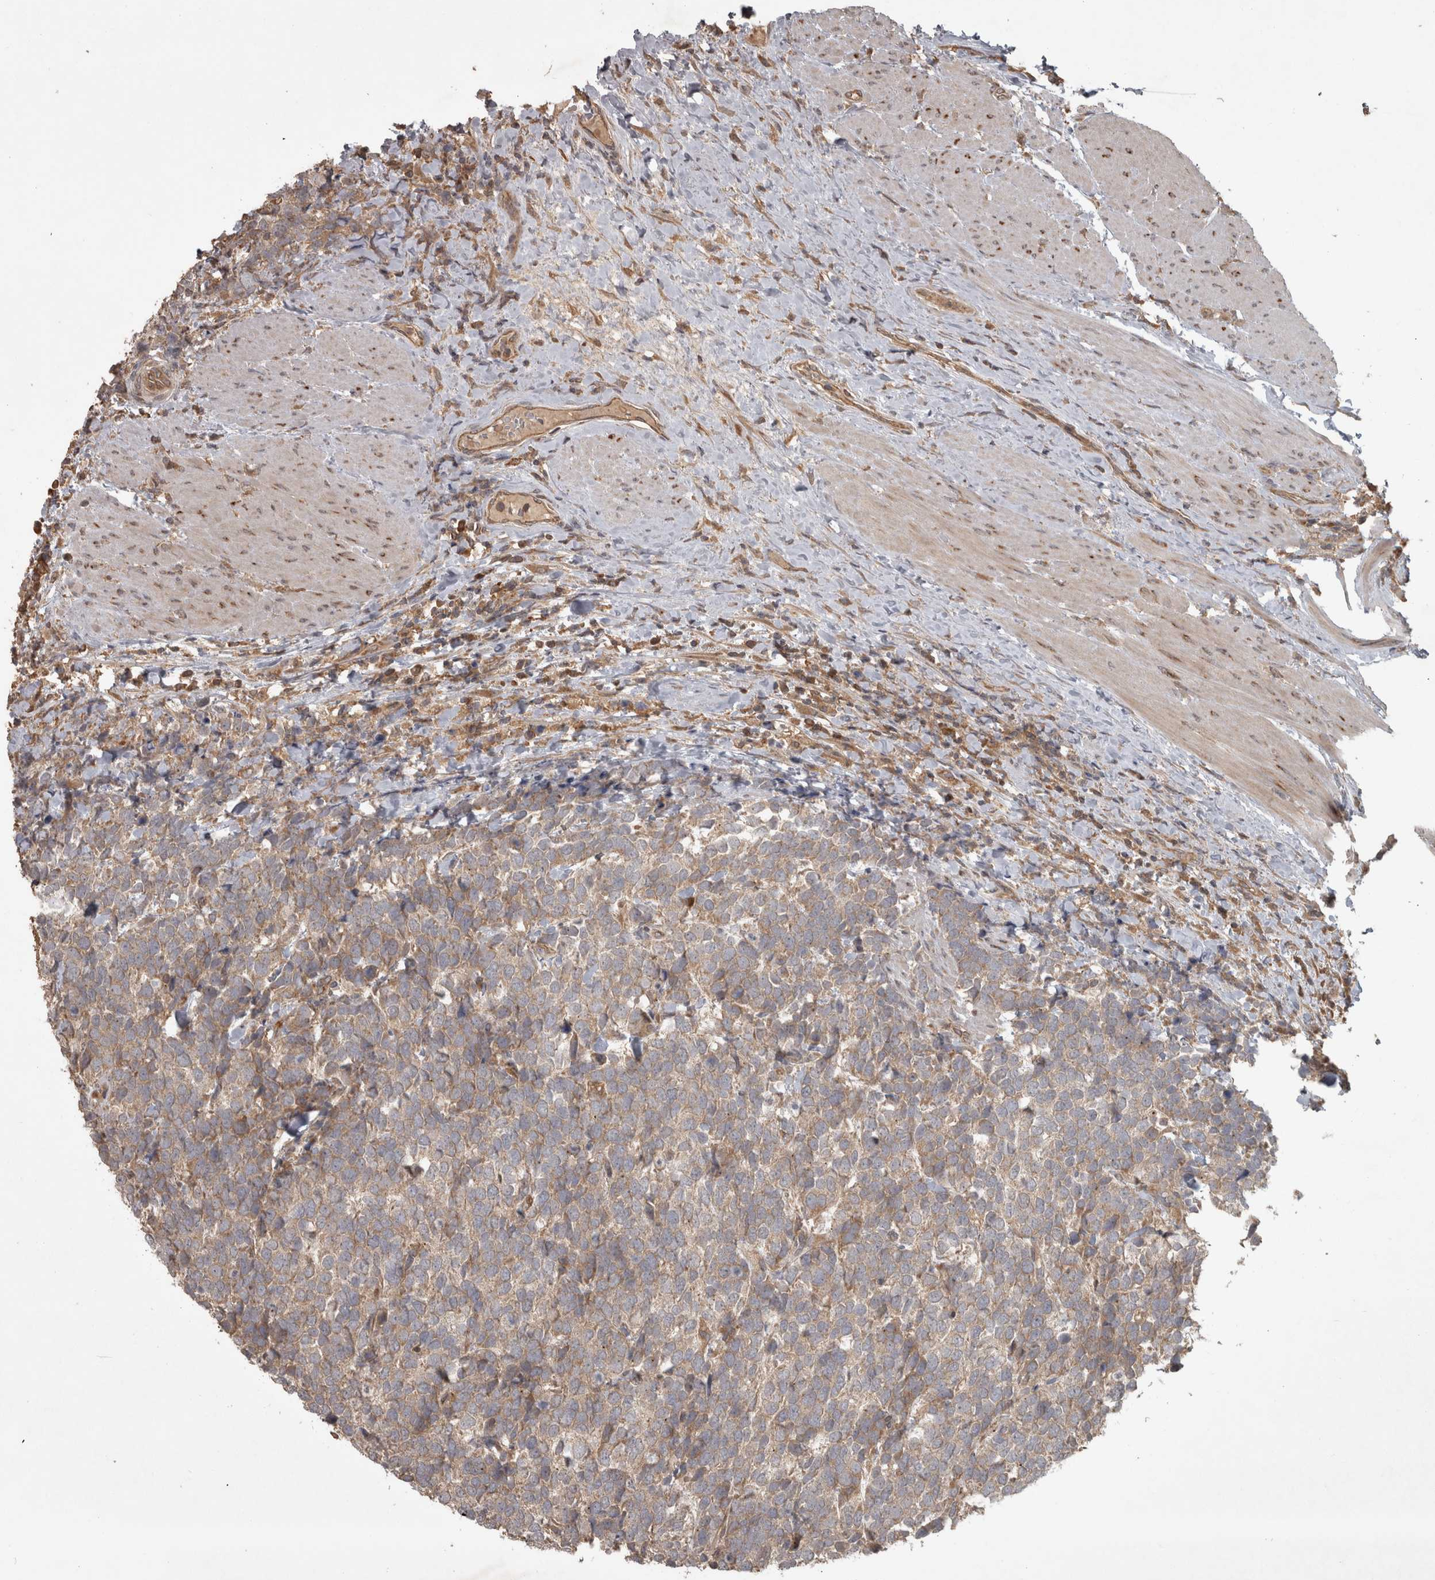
{"staining": {"intensity": "moderate", "quantity": ">75%", "location": "cytoplasmic/membranous"}, "tissue": "urothelial cancer", "cell_type": "Tumor cells", "image_type": "cancer", "snomed": [{"axis": "morphology", "description": "Urothelial carcinoma, High grade"}, {"axis": "topography", "description": "Urinary bladder"}], "caption": "There is medium levels of moderate cytoplasmic/membranous staining in tumor cells of urothelial cancer, as demonstrated by immunohistochemical staining (brown color).", "gene": "MICU3", "patient": {"sex": "female", "age": 82}}